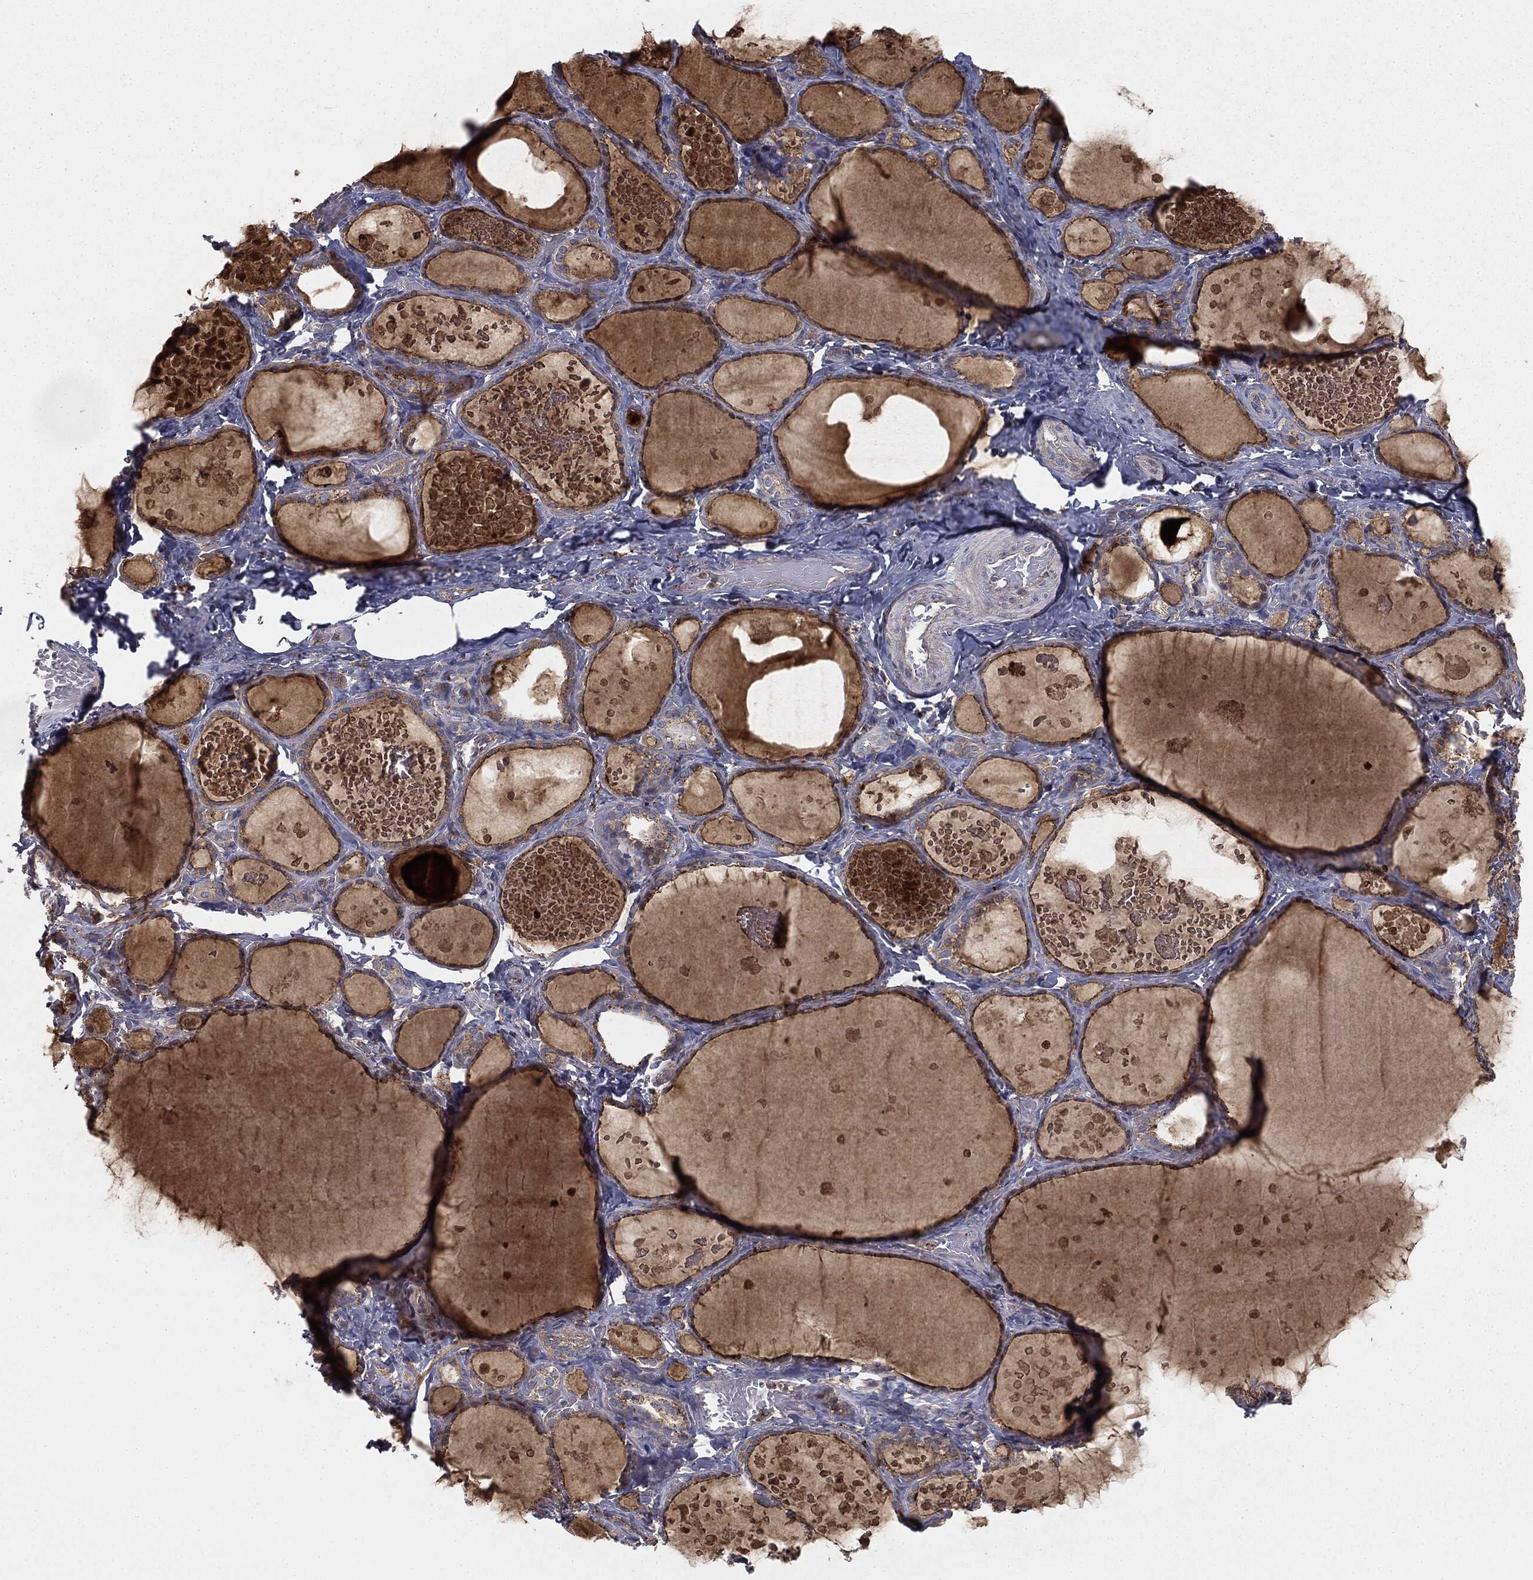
{"staining": {"intensity": "moderate", "quantity": ">75%", "location": "cytoplasmic/membranous"}, "tissue": "thyroid gland", "cell_type": "Glandular cells", "image_type": "normal", "snomed": [{"axis": "morphology", "description": "Normal tissue, NOS"}, {"axis": "topography", "description": "Thyroid gland"}], "caption": "Immunohistochemistry (DAB (3,3'-diaminobenzidine)) staining of unremarkable thyroid gland reveals moderate cytoplasmic/membranous protein expression in approximately >75% of glandular cells.", "gene": "CTSA", "patient": {"sex": "female", "age": 56}}